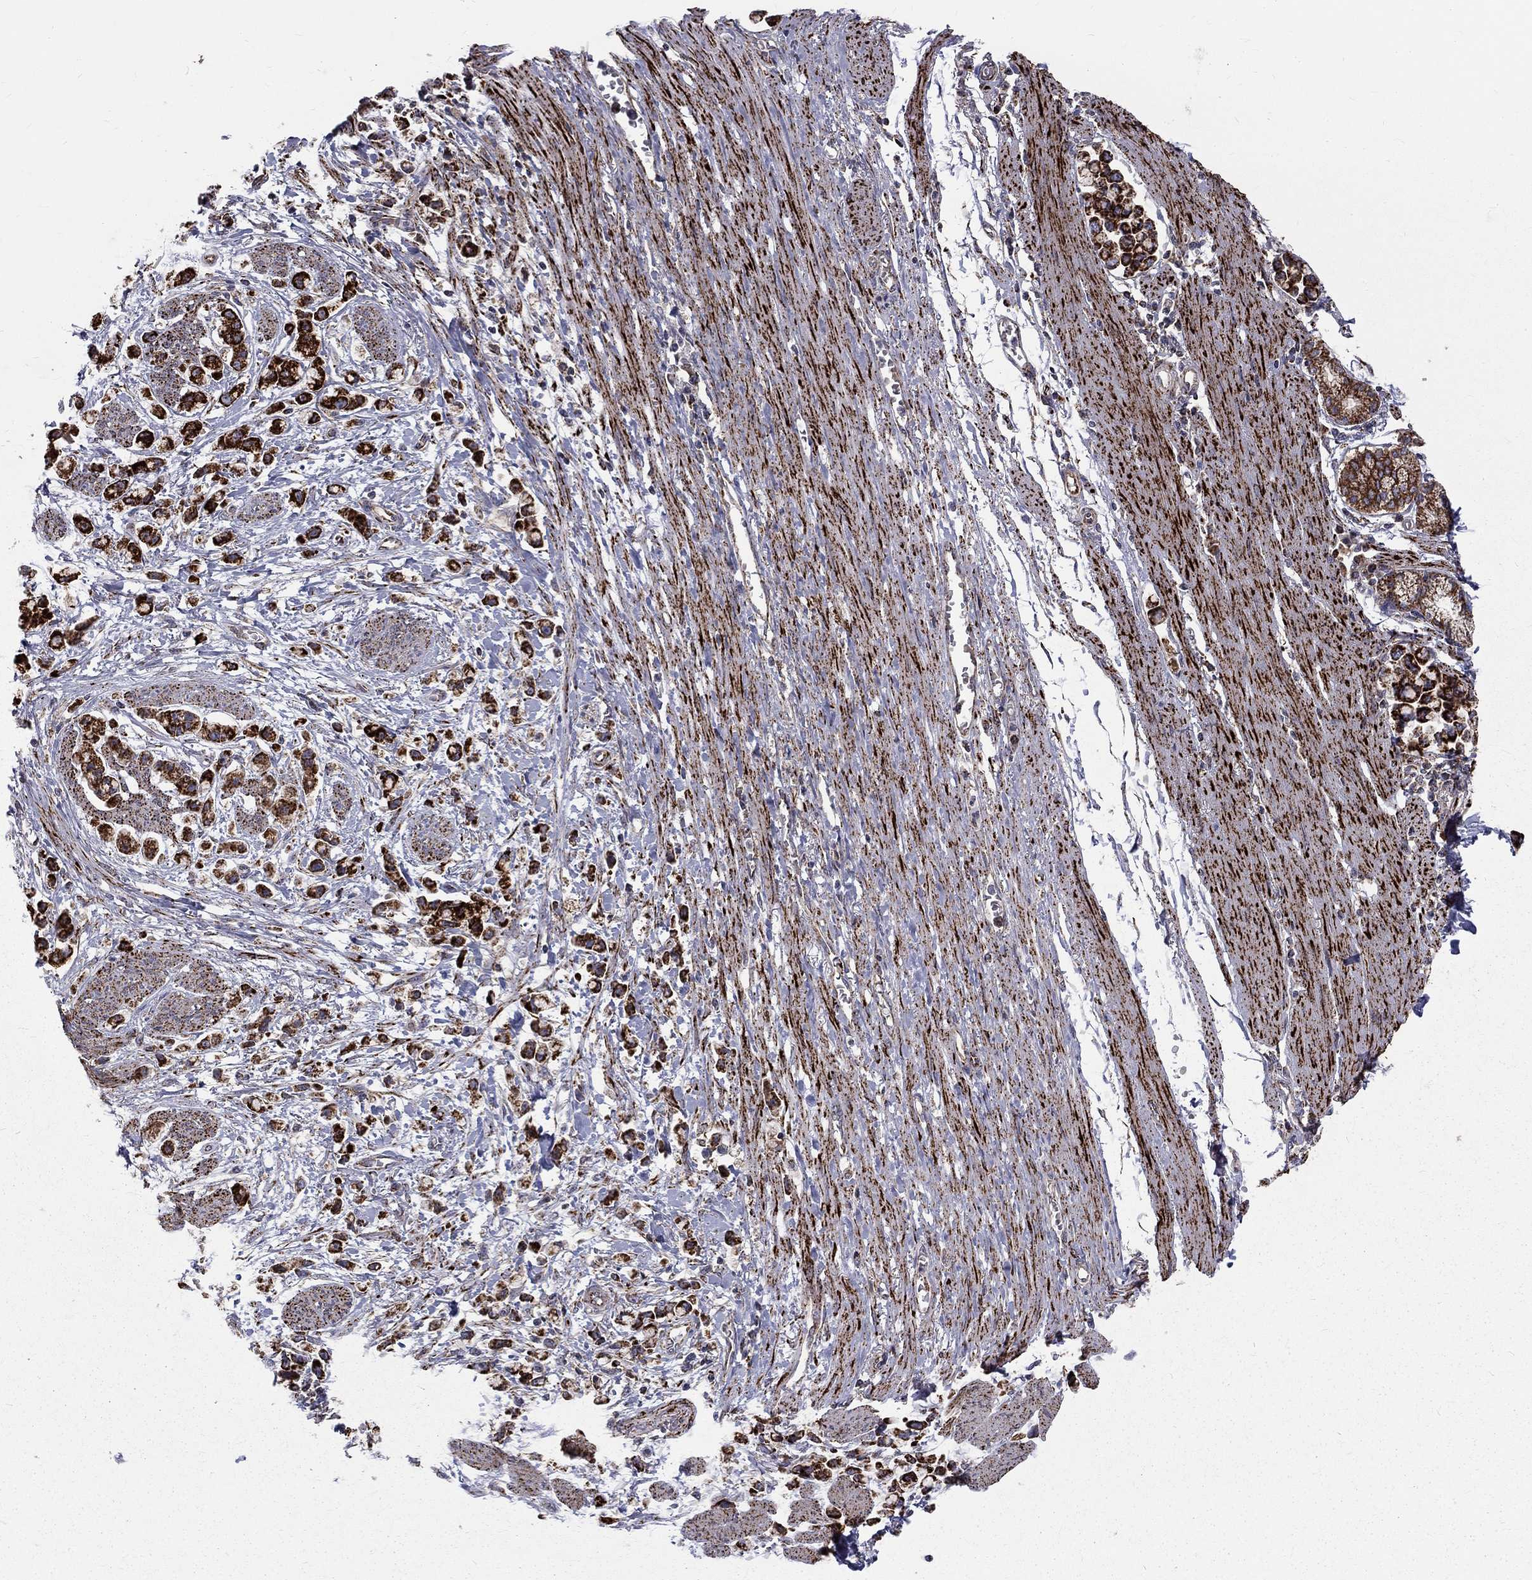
{"staining": {"intensity": "strong", "quantity": ">75%", "location": "cytoplasmic/membranous"}, "tissue": "stomach cancer", "cell_type": "Tumor cells", "image_type": "cancer", "snomed": [{"axis": "morphology", "description": "Adenocarcinoma, NOS"}, {"axis": "topography", "description": "Stomach"}], "caption": "A high-resolution micrograph shows immunohistochemistry (IHC) staining of adenocarcinoma (stomach), which reveals strong cytoplasmic/membranous positivity in about >75% of tumor cells.", "gene": "ALDH1B1", "patient": {"sex": "female", "age": 81}}